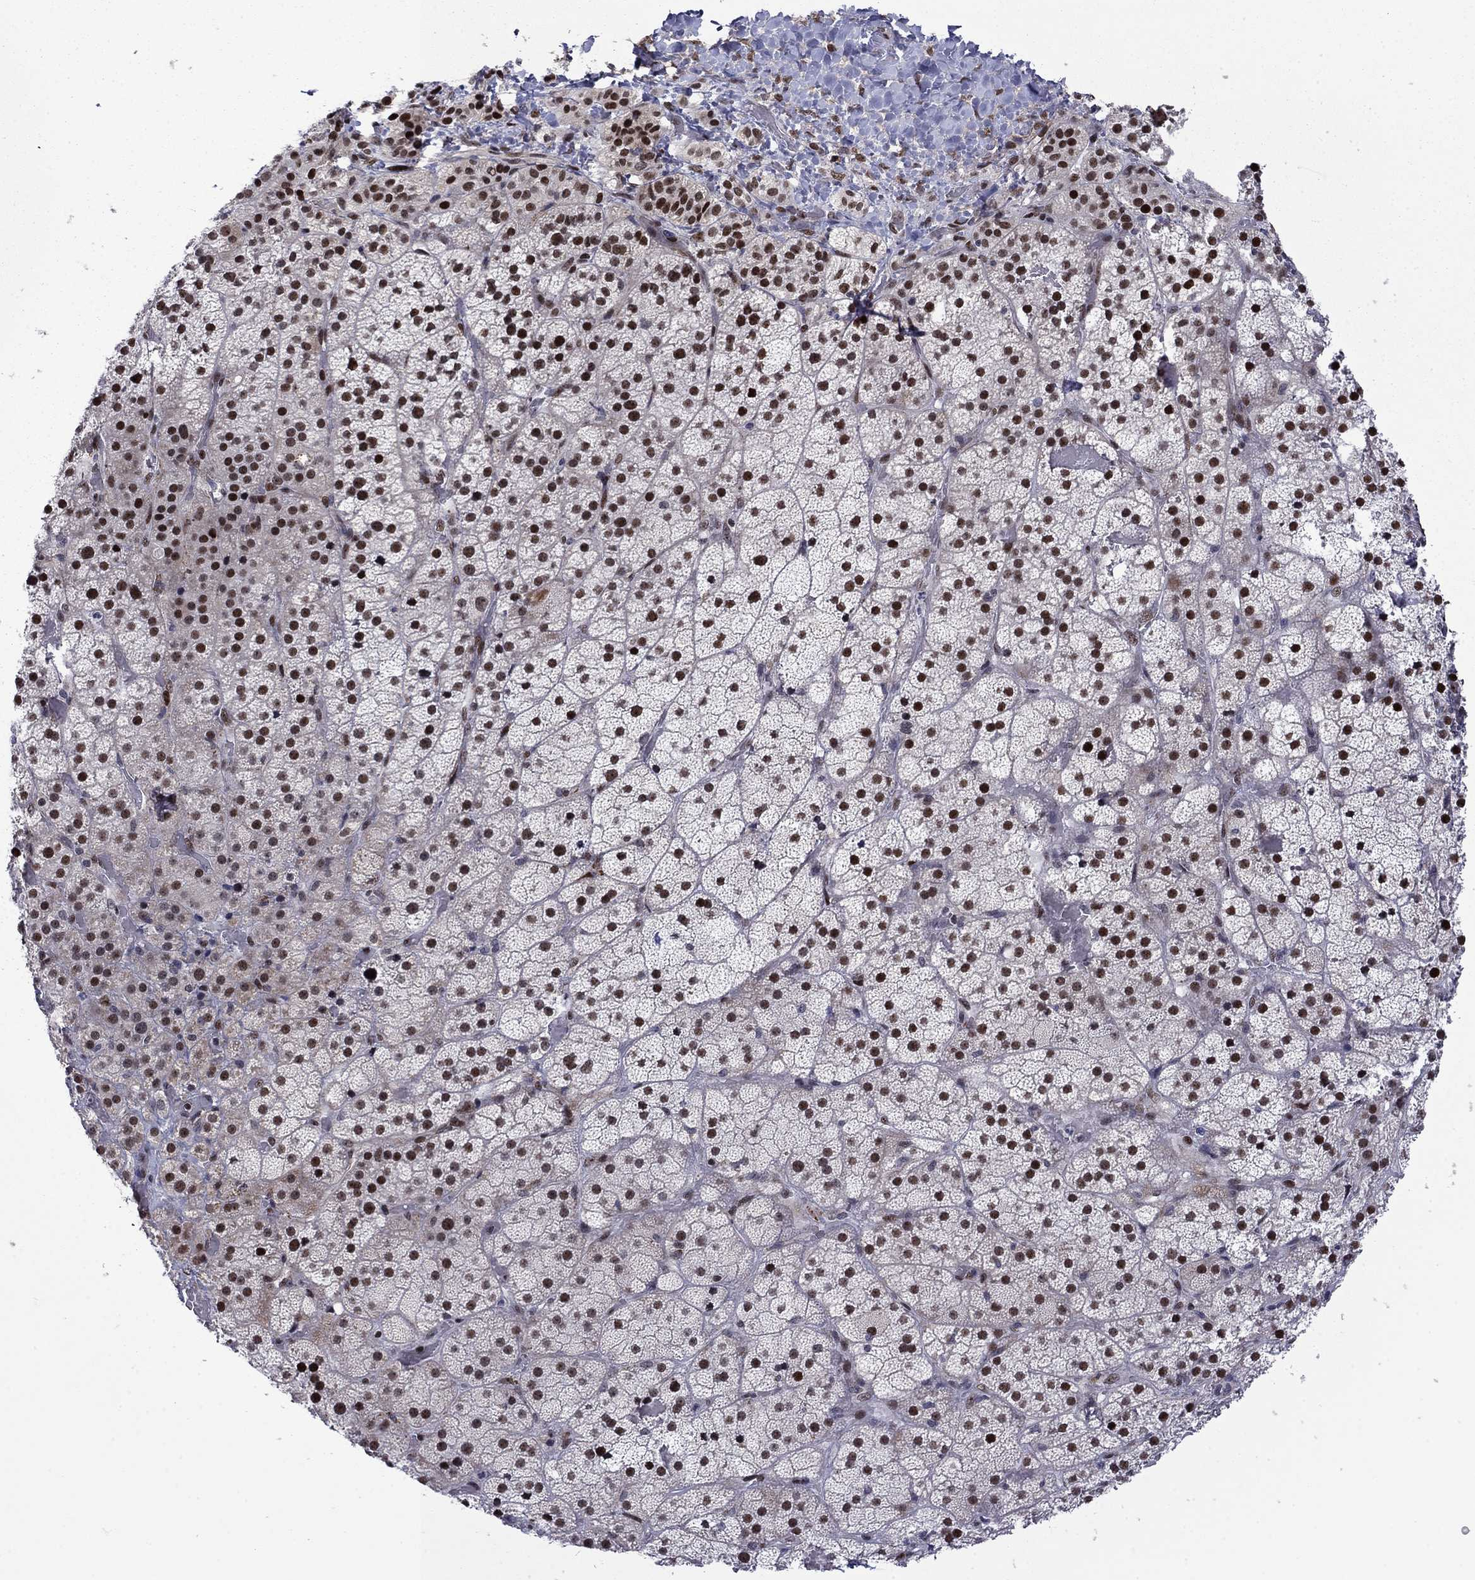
{"staining": {"intensity": "strong", "quantity": "25%-75%", "location": "nuclear"}, "tissue": "adrenal gland", "cell_type": "Glandular cells", "image_type": "normal", "snomed": [{"axis": "morphology", "description": "Normal tissue, NOS"}, {"axis": "topography", "description": "Adrenal gland"}], "caption": "Immunohistochemical staining of unremarkable human adrenal gland displays 25%-75% levels of strong nuclear protein staining in approximately 25%-75% of glandular cells.", "gene": "SURF2", "patient": {"sex": "male", "age": 57}}